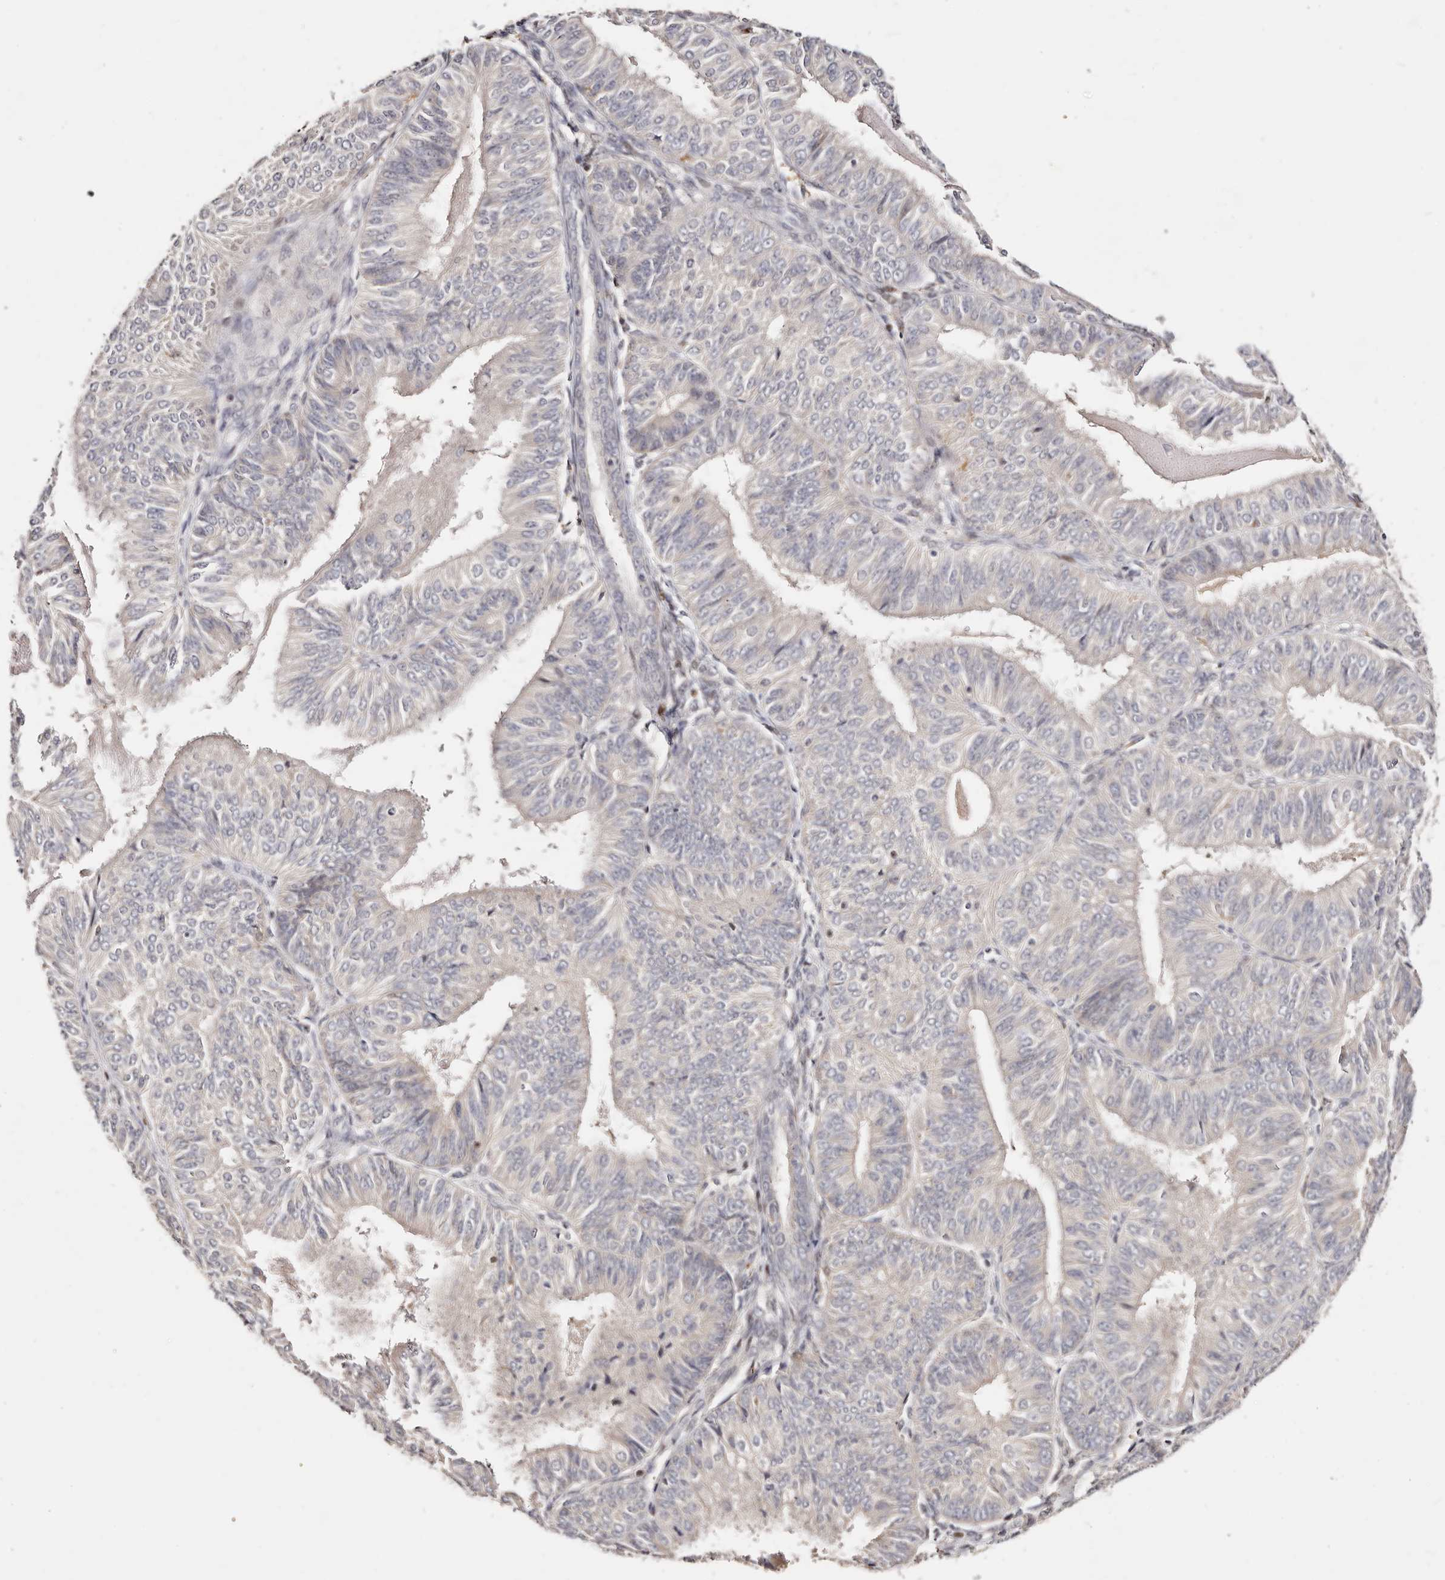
{"staining": {"intensity": "negative", "quantity": "none", "location": "none"}, "tissue": "endometrial cancer", "cell_type": "Tumor cells", "image_type": "cancer", "snomed": [{"axis": "morphology", "description": "Adenocarcinoma, NOS"}, {"axis": "topography", "description": "Endometrium"}], "caption": "A photomicrograph of human endometrial cancer is negative for staining in tumor cells.", "gene": "IQGAP3", "patient": {"sex": "female", "age": 58}}